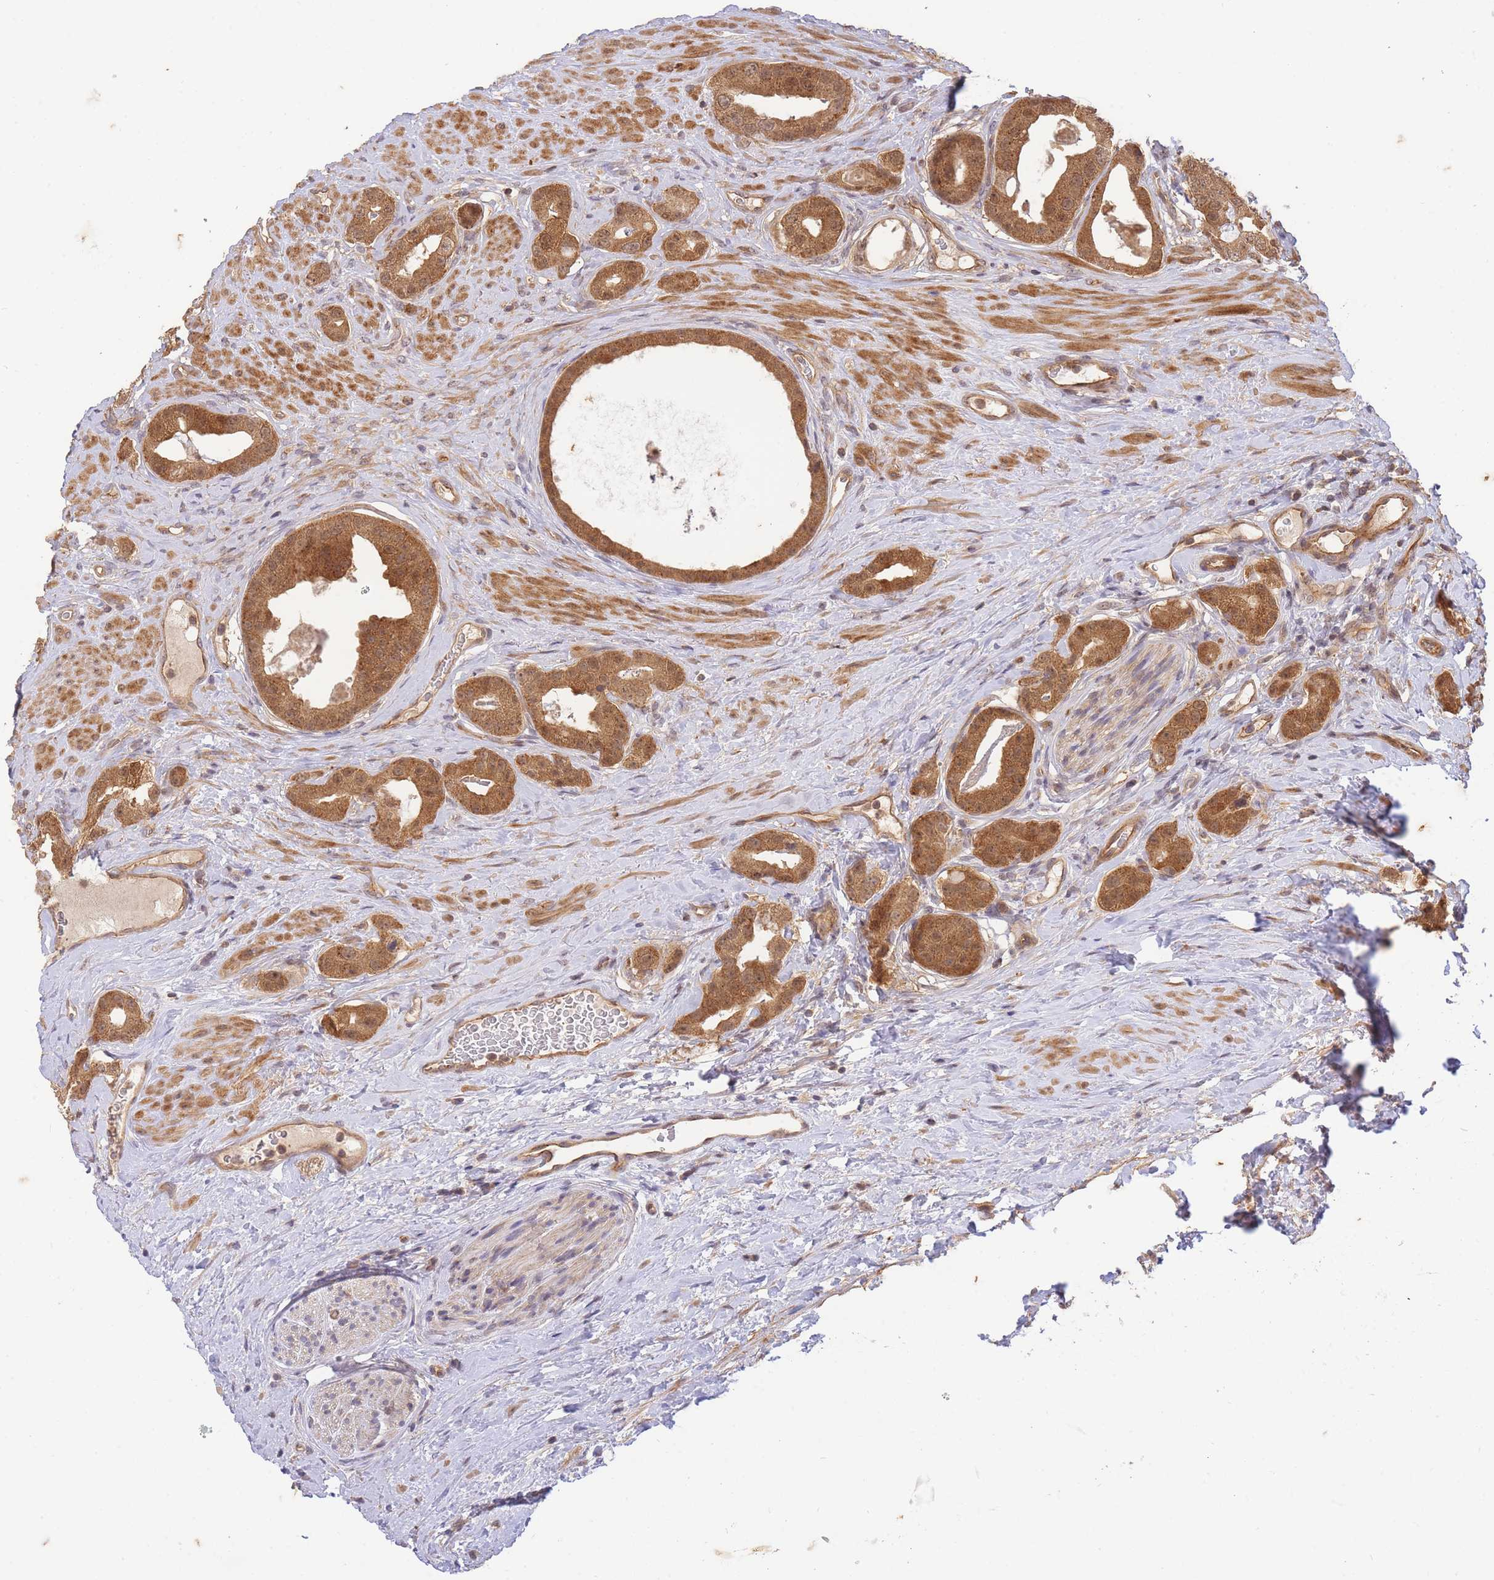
{"staining": {"intensity": "moderate", "quantity": ">75%", "location": "cytoplasmic/membranous,nuclear"}, "tissue": "prostate cancer", "cell_type": "Tumor cells", "image_type": "cancer", "snomed": [{"axis": "morphology", "description": "Adenocarcinoma, High grade"}, {"axis": "topography", "description": "Prostate"}], "caption": "DAB (3,3'-diaminobenzidine) immunohistochemical staining of human high-grade adenocarcinoma (prostate) exhibits moderate cytoplasmic/membranous and nuclear protein expression in about >75% of tumor cells.", "gene": "ST8SIA4", "patient": {"sex": "male", "age": 63}}